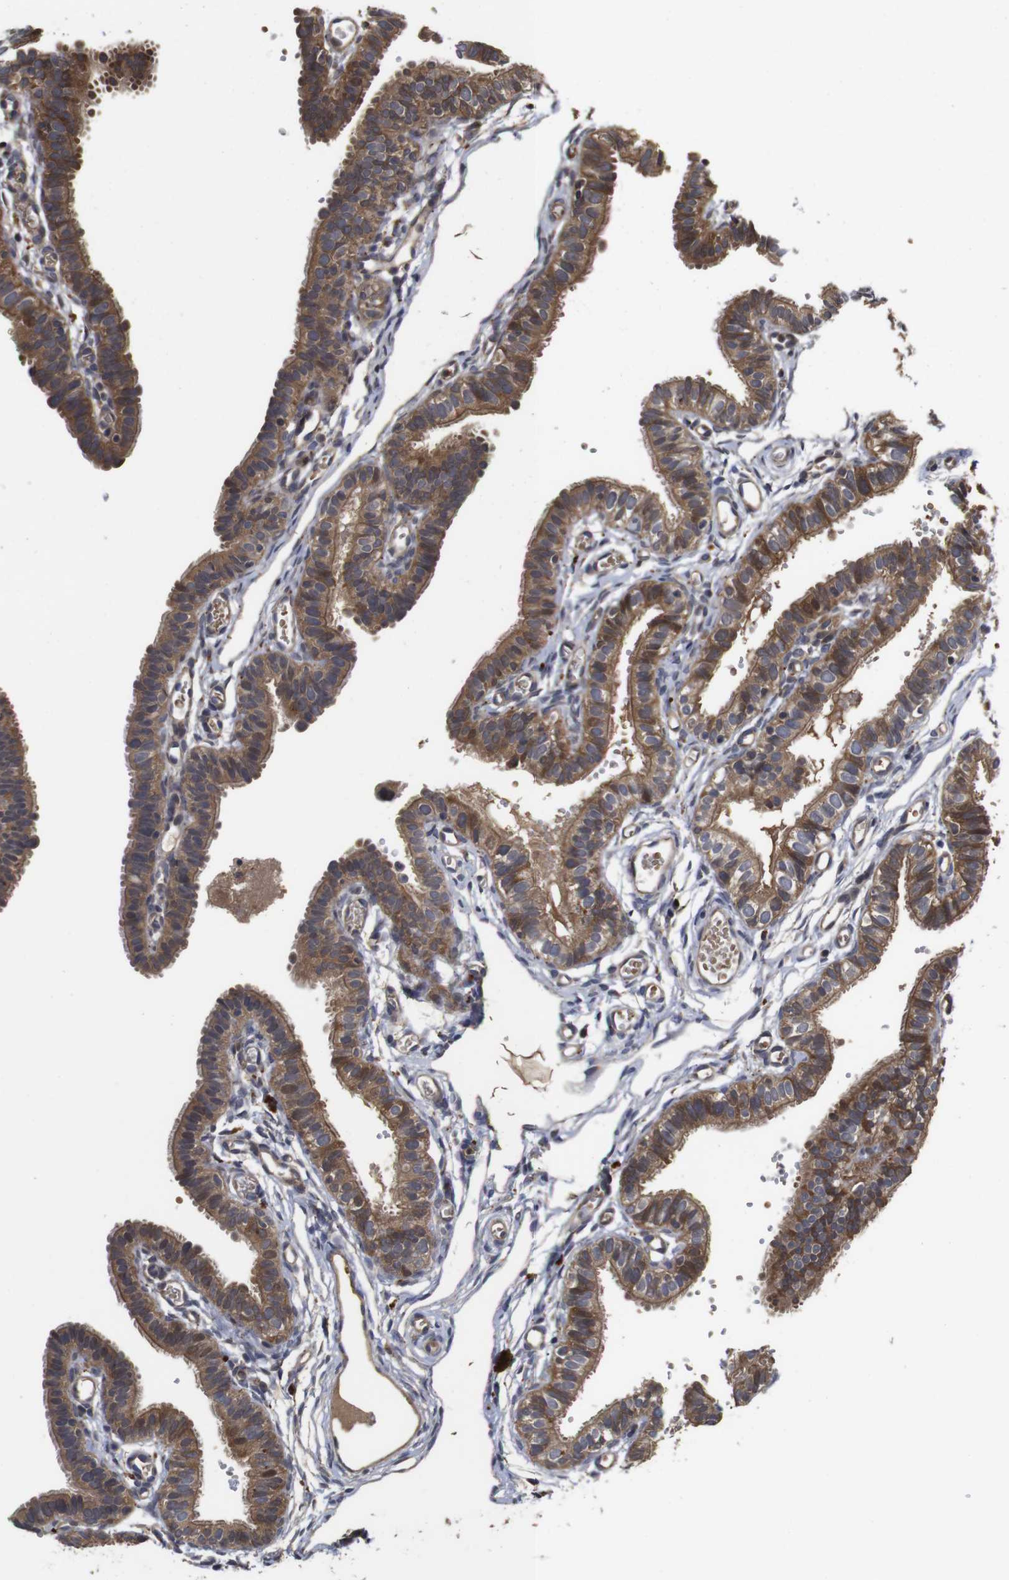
{"staining": {"intensity": "moderate", "quantity": ">75%", "location": "cytoplasmic/membranous"}, "tissue": "fallopian tube", "cell_type": "Glandular cells", "image_type": "normal", "snomed": [{"axis": "morphology", "description": "Normal tissue, NOS"}, {"axis": "topography", "description": "Fallopian tube"}, {"axis": "topography", "description": "Placenta"}], "caption": "This image exhibits IHC staining of benign fallopian tube, with medium moderate cytoplasmic/membranous expression in approximately >75% of glandular cells.", "gene": "PTPN14", "patient": {"sex": "female", "age": 34}}